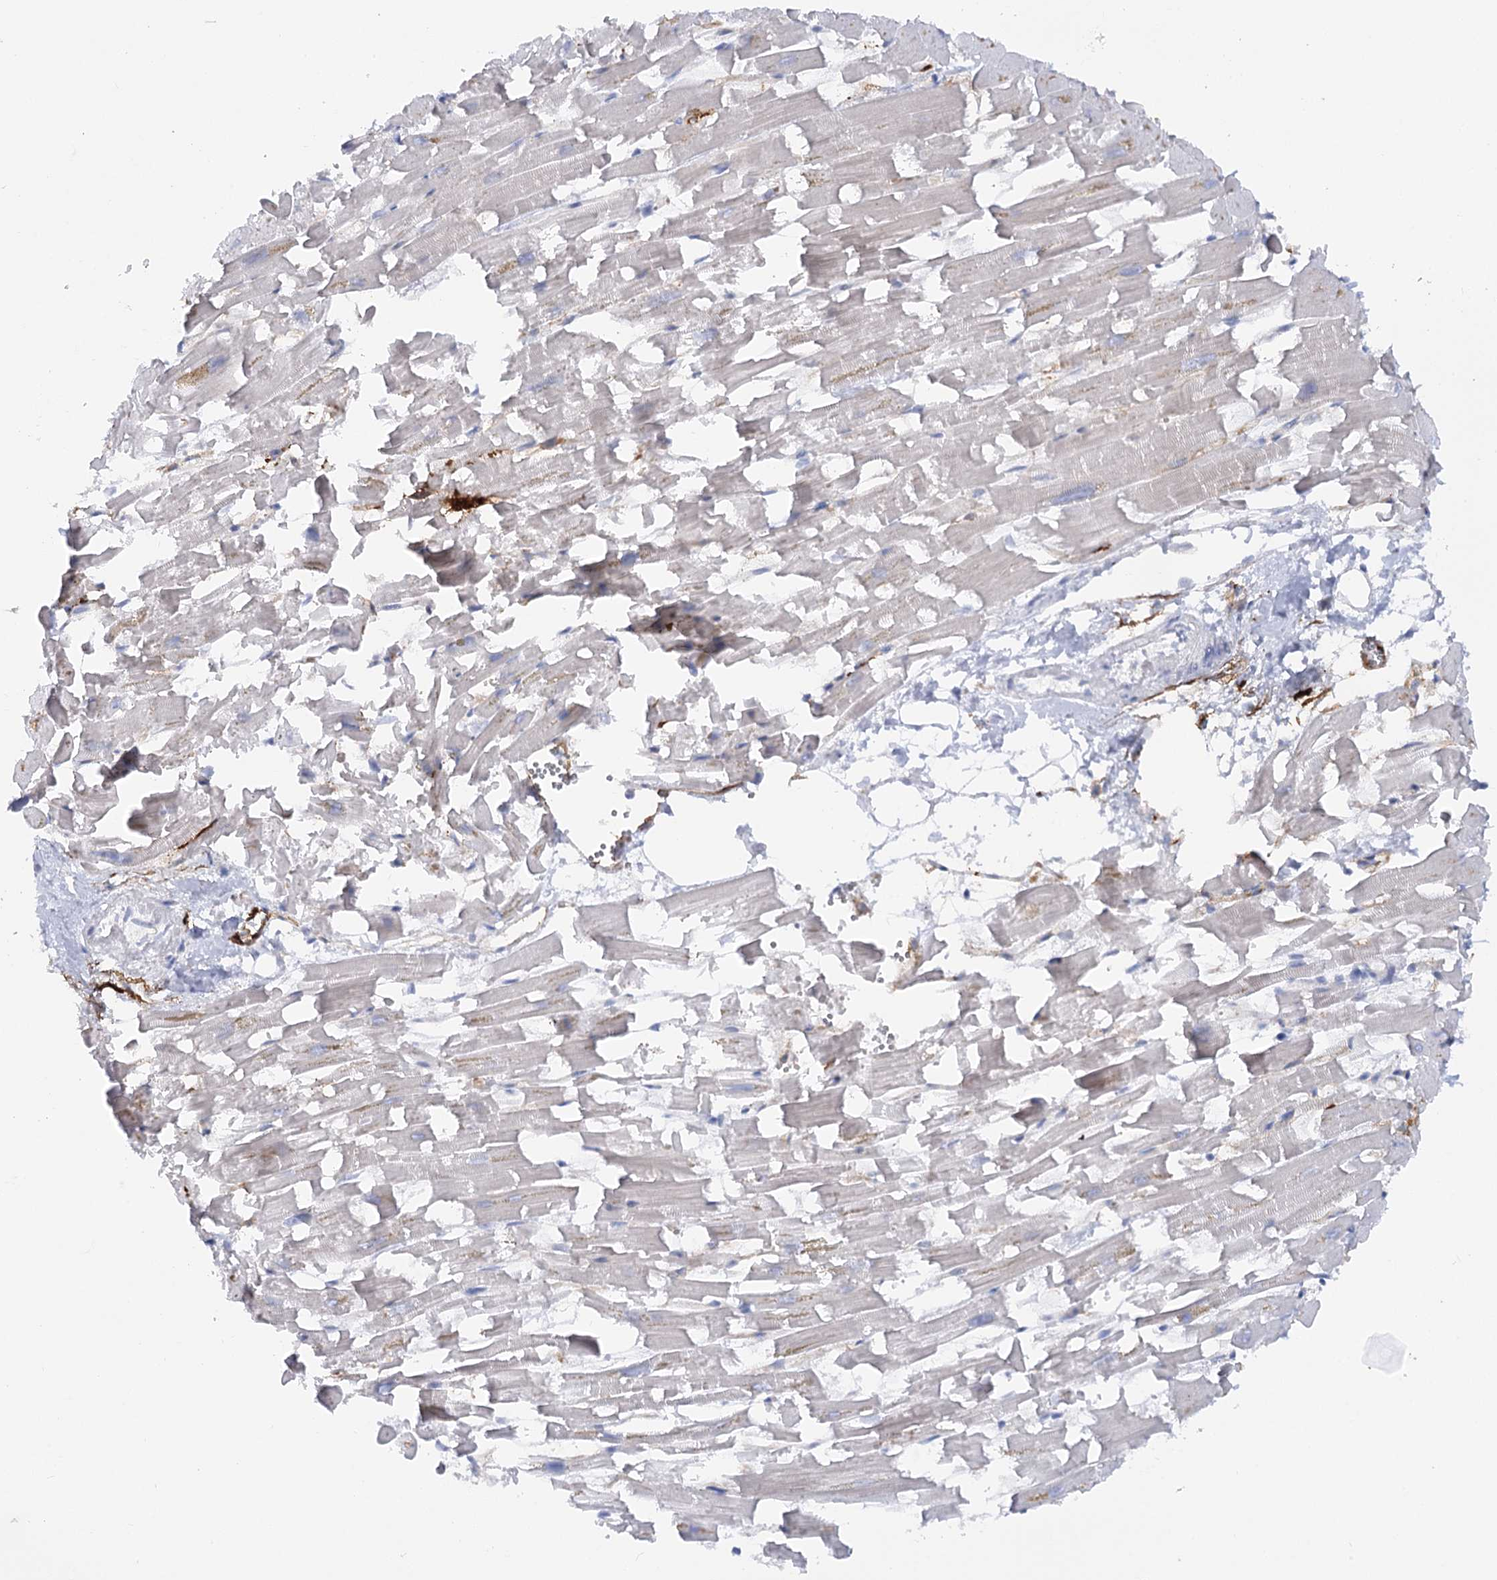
{"staining": {"intensity": "weak", "quantity": "<25%", "location": "cytoplasmic/membranous"}, "tissue": "heart muscle", "cell_type": "Cardiomyocytes", "image_type": "normal", "snomed": [{"axis": "morphology", "description": "Normal tissue, NOS"}, {"axis": "topography", "description": "Heart"}], "caption": "Immunohistochemistry image of normal heart muscle: heart muscle stained with DAB (3,3'-diaminobenzidine) displays no significant protein staining in cardiomyocytes.", "gene": "PIWIL4", "patient": {"sex": "female", "age": 64}}